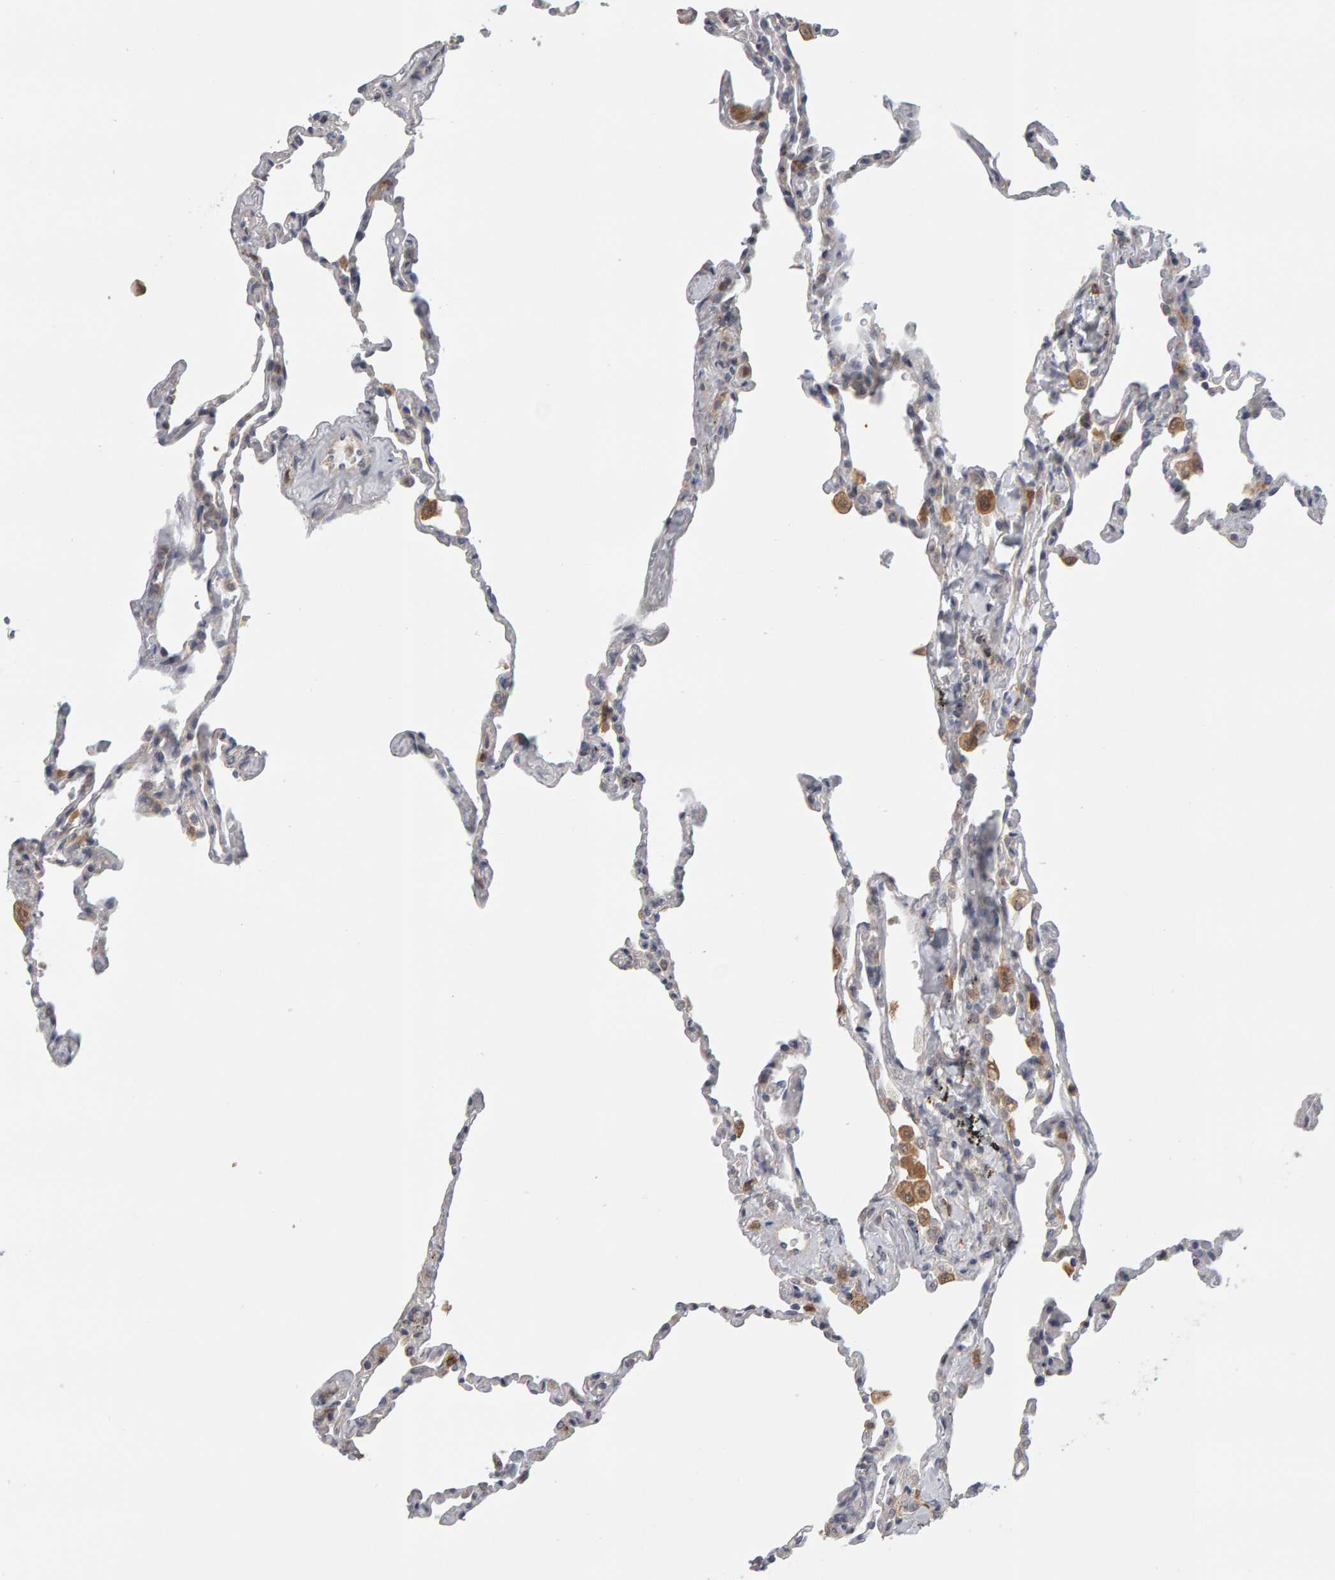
{"staining": {"intensity": "weak", "quantity": "<25%", "location": "cytoplasmic/membranous"}, "tissue": "lung", "cell_type": "Alveolar cells", "image_type": "normal", "snomed": [{"axis": "morphology", "description": "Normal tissue, NOS"}, {"axis": "topography", "description": "Lung"}], "caption": "This image is of normal lung stained with immunohistochemistry to label a protein in brown with the nuclei are counter-stained blue. There is no staining in alveolar cells.", "gene": "MSRA", "patient": {"sex": "male", "age": 59}}